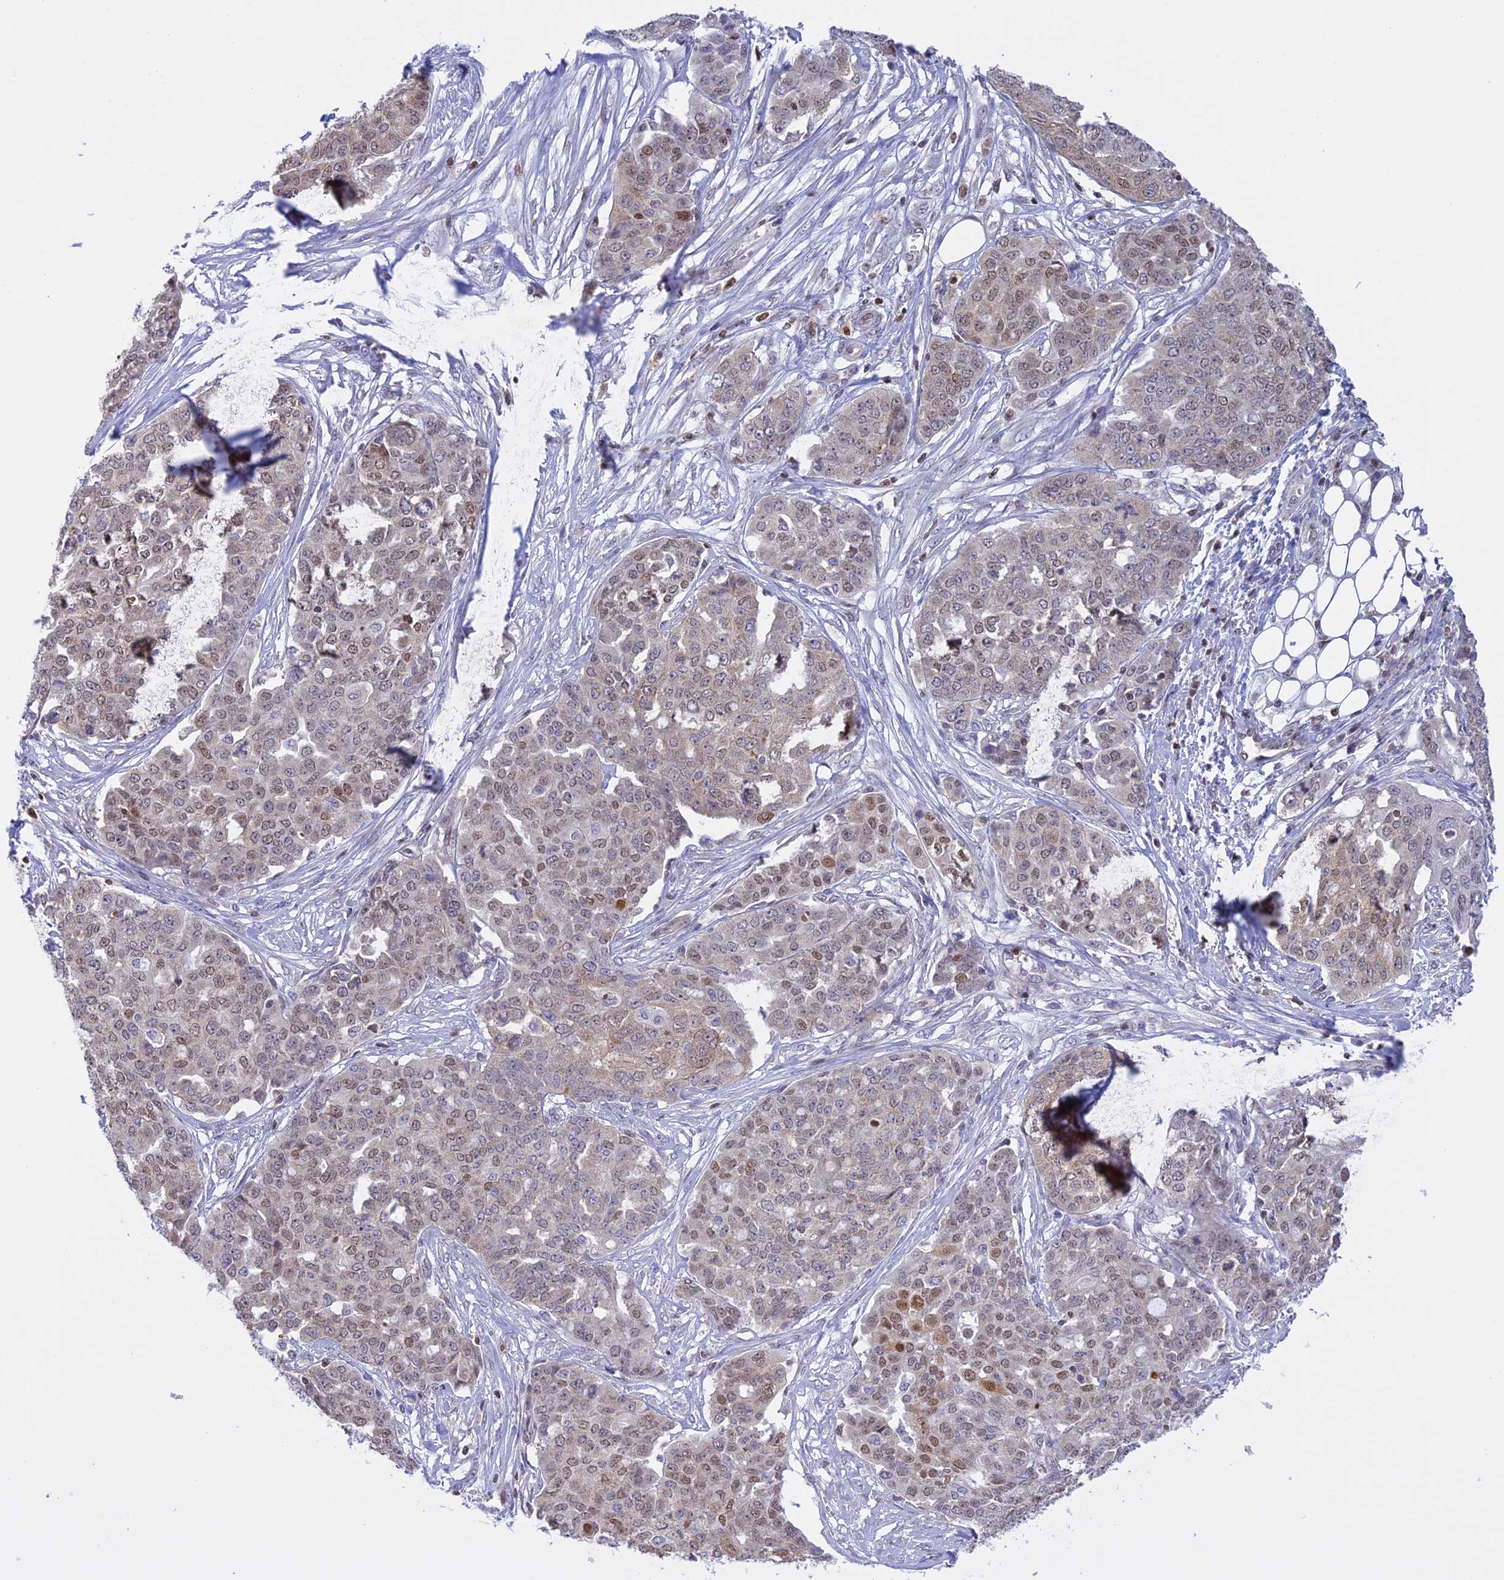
{"staining": {"intensity": "weak", "quantity": "<25%", "location": "nuclear"}, "tissue": "ovarian cancer", "cell_type": "Tumor cells", "image_type": "cancer", "snomed": [{"axis": "morphology", "description": "Cystadenocarcinoma, serous, NOS"}, {"axis": "topography", "description": "Soft tissue"}, {"axis": "topography", "description": "Ovary"}], "caption": "This histopathology image is of ovarian serous cystadenocarcinoma stained with immunohistochemistry (IHC) to label a protein in brown with the nuclei are counter-stained blue. There is no positivity in tumor cells. (IHC, brightfield microscopy, high magnification).", "gene": "IZUMO2", "patient": {"sex": "female", "age": 57}}